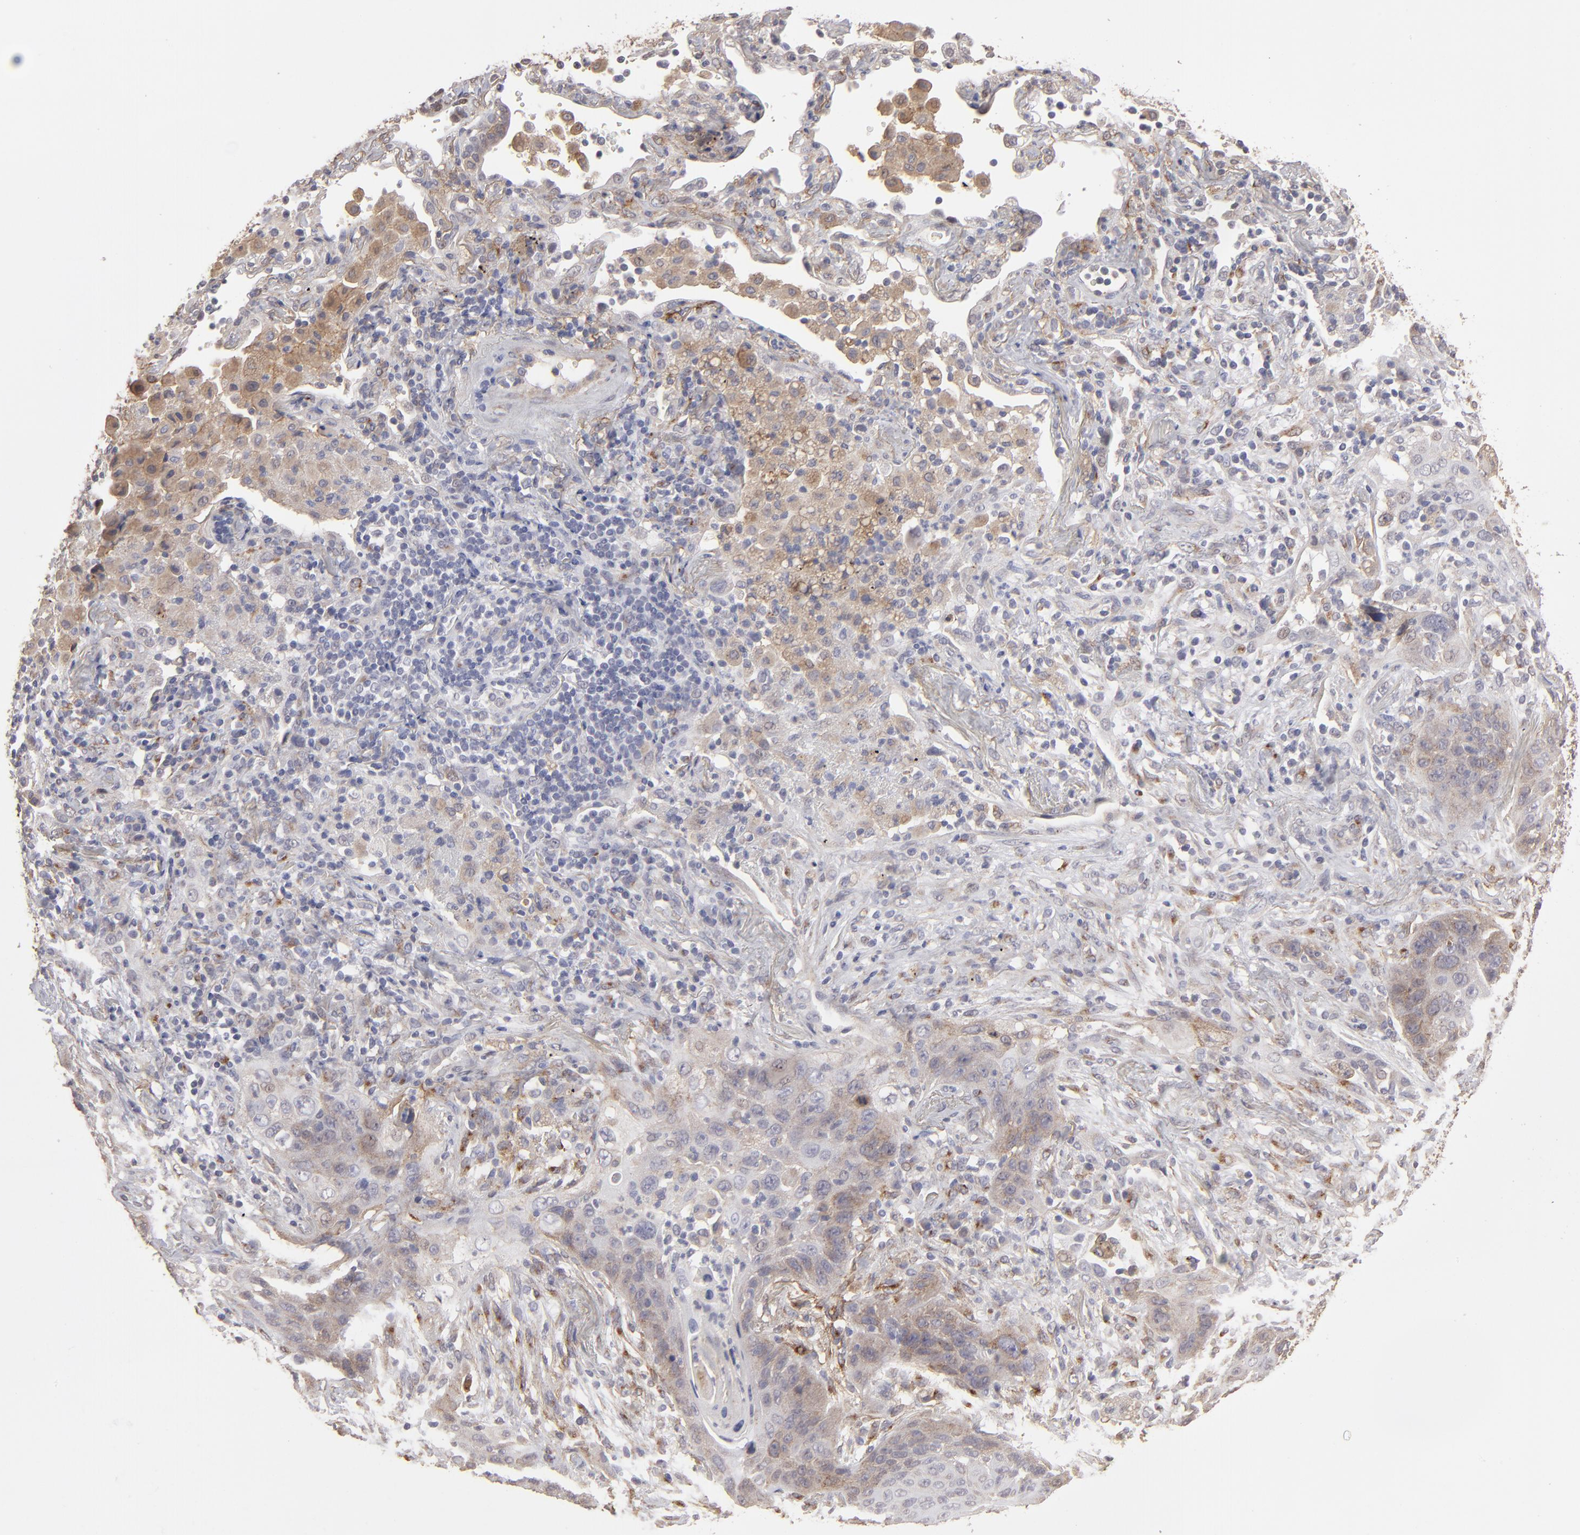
{"staining": {"intensity": "weak", "quantity": "25%-75%", "location": "cytoplasmic/membranous"}, "tissue": "lung cancer", "cell_type": "Tumor cells", "image_type": "cancer", "snomed": [{"axis": "morphology", "description": "Squamous cell carcinoma, NOS"}, {"axis": "topography", "description": "Lung"}], "caption": "About 25%-75% of tumor cells in human lung squamous cell carcinoma show weak cytoplasmic/membranous protein positivity as visualized by brown immunohistochemical staining.", "gene": "ITGB5", "patient": {"sex": "female", "age": 67}}